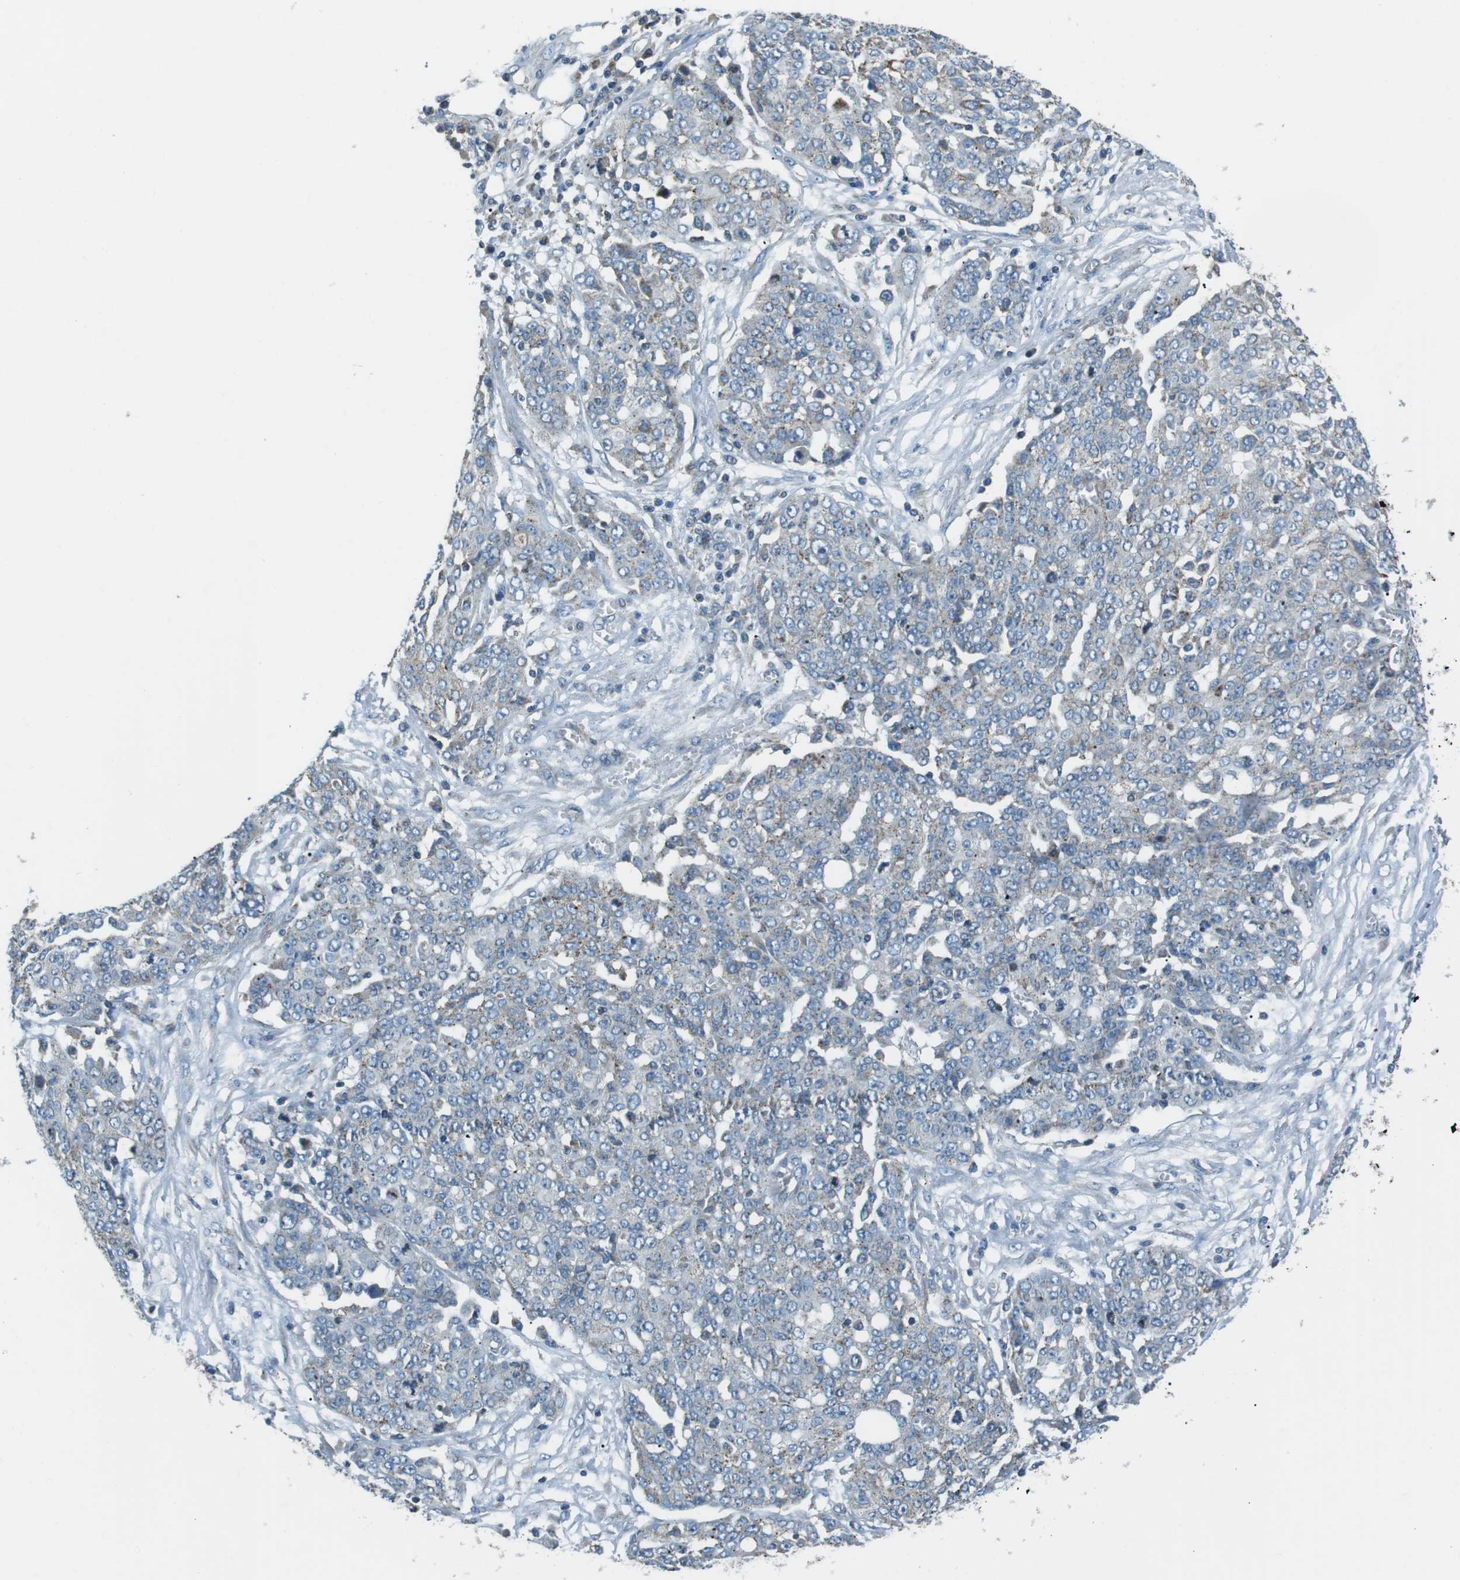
{"staining": {"intensity": "weak", "quantity": "<25%", "location": "cytoplasmic/membranous"}, "tissue": "ovarian cancer", "cell_type": "Tumor cells", "image_type": "cancer", "snomed": [{"axis": "morphology", "description": "Cystadenocarcinoma, serous, NOS"}, {"axis": "topography", "description": "Soft tissue"}, {"axis": "topography", "description": "Ovary"}], "caption": "High power microscopy photomicrograph of an IHC micrograph of ovarian cancer (serous cystadenocarcinoma), revealing no significant expression in tumor cells.", "gene": "FAM3B", "patient": {"sex": "female", "age": 57}}